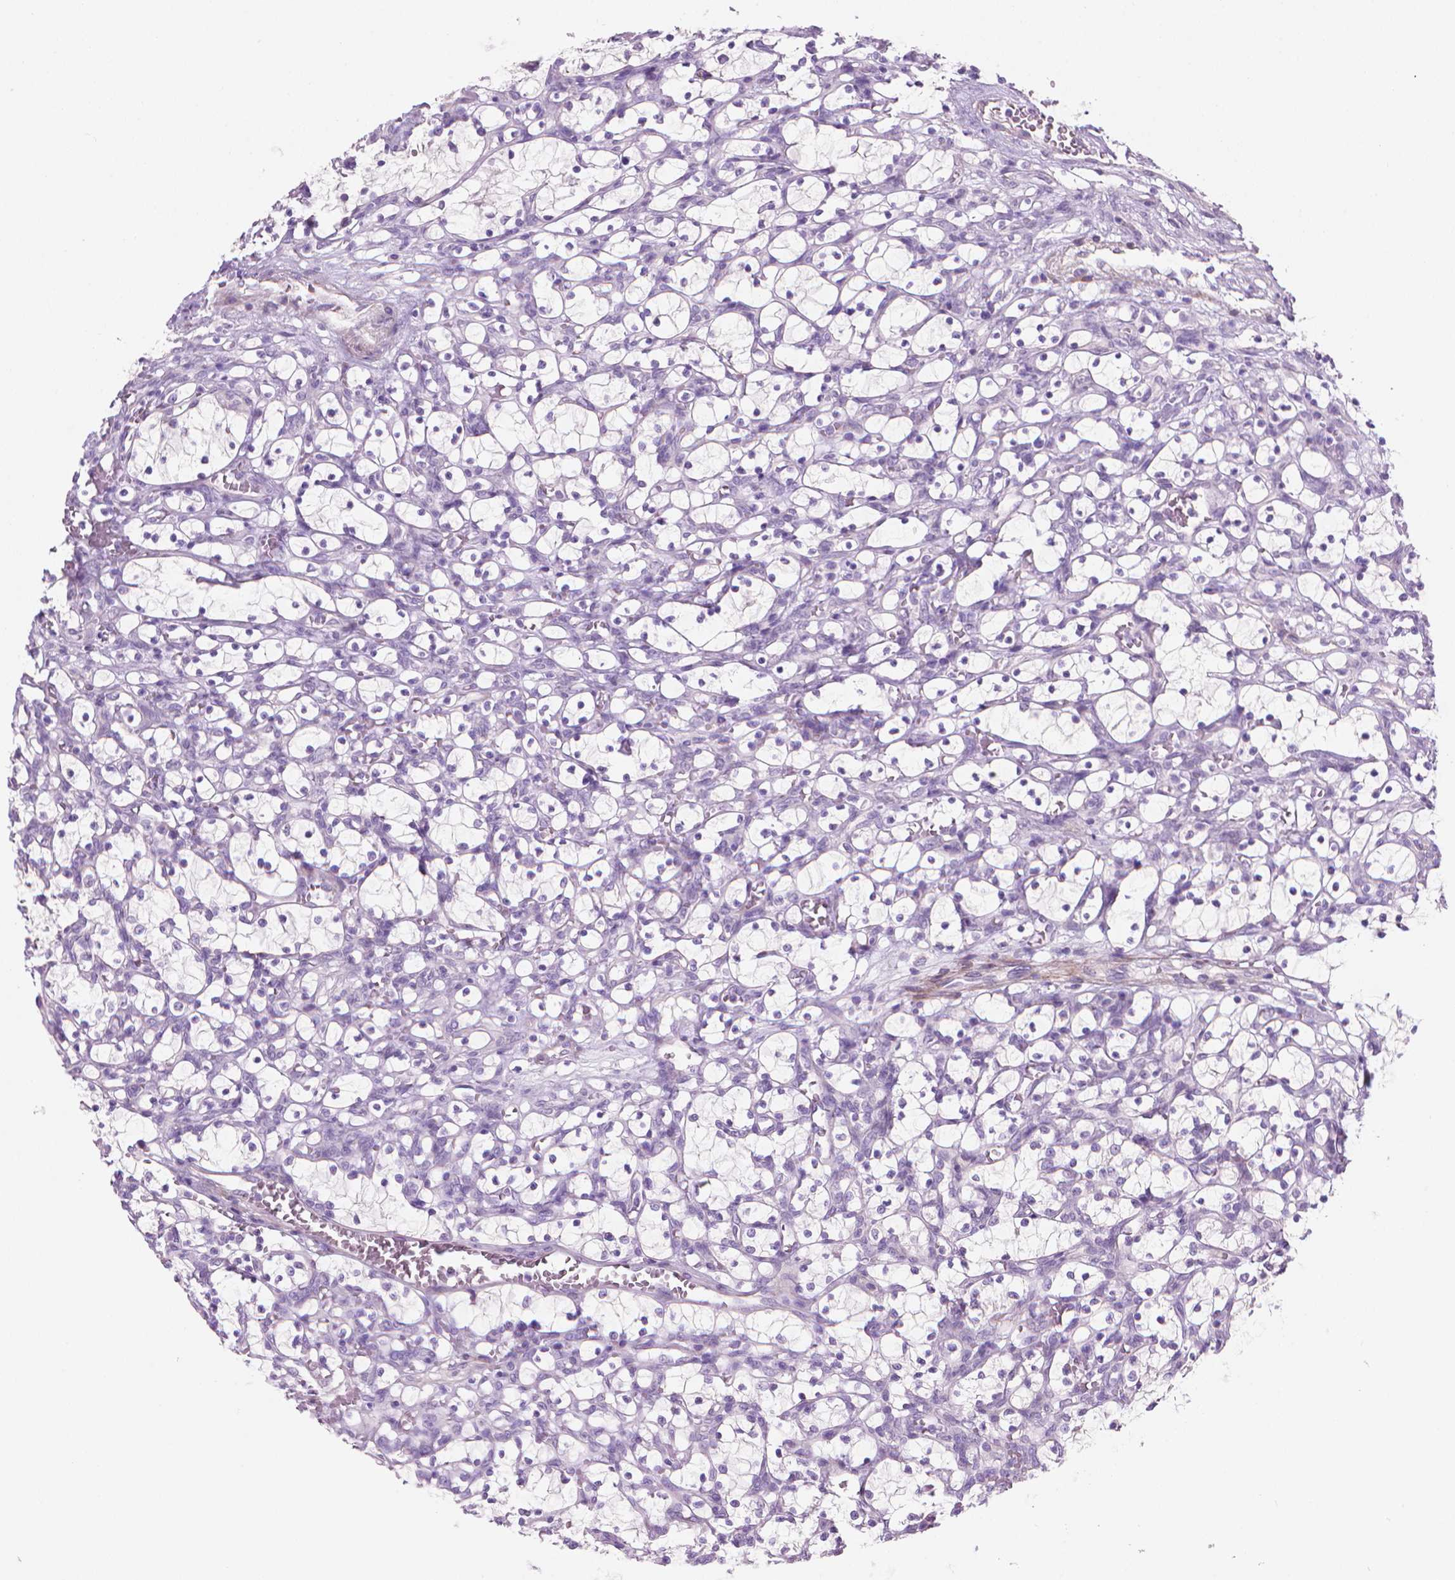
{"staining": {"intensity": "negative", "quantity": "none", "location": "none"}, "tissue": "renal cancer", "cell_type": "Tumor cells", "image_type": "cancer", "snomed": [{"axis": "morphology", "description": "Adenocarcinoma, NOS"}, {"axis": "topography", "description": "Kidney"}], "caption": "Human renal cancer (adenocarcinoma) stained for a protein using immunohistochemistry (IHC) reveals no staining in tumor cells.", "gene": "GSDMA", "patient": {"sex": "female", "age": 69}}